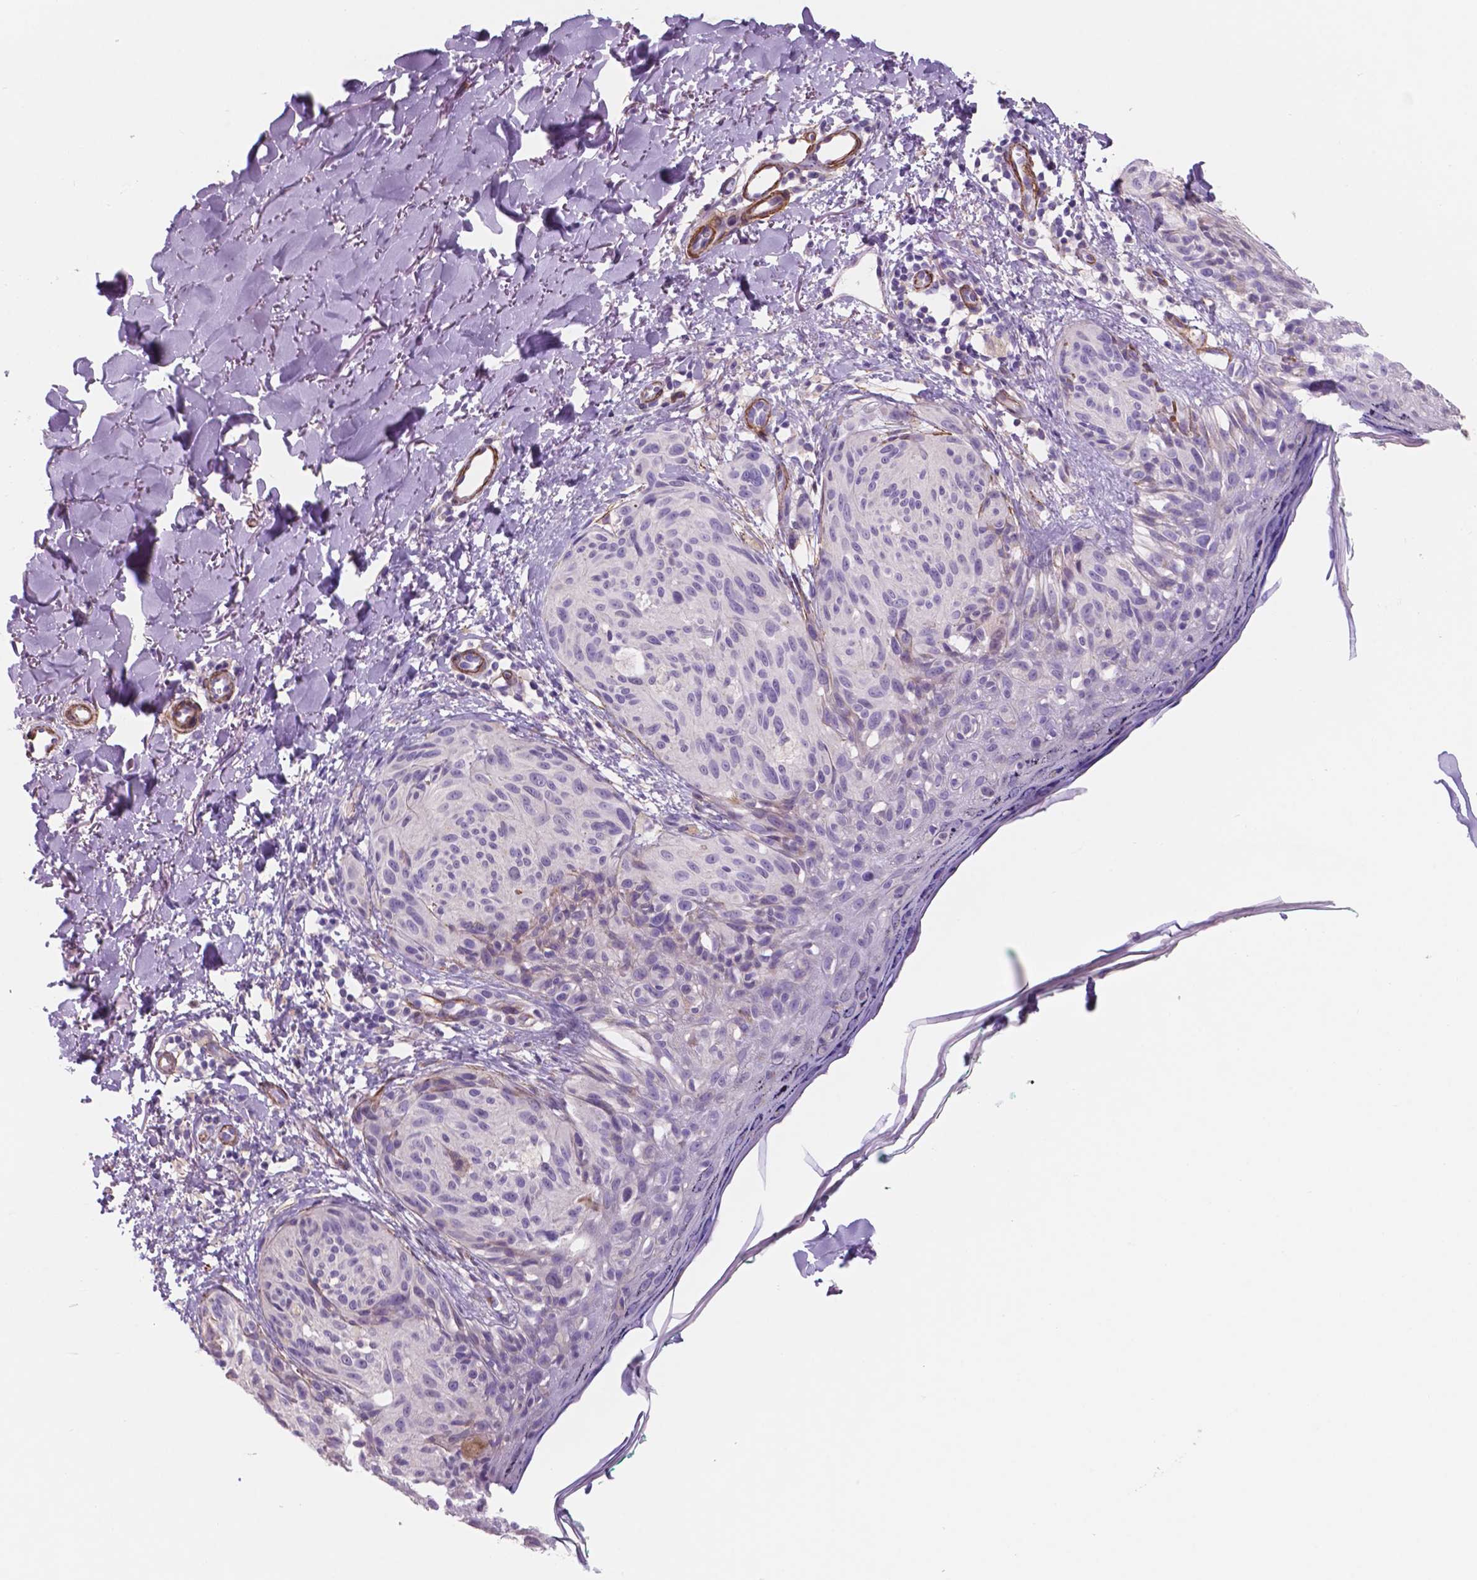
{"staining": {"intensity": "negative", "quantity": "none", "location": "none"}, "tissue": "melanoma", "cell_type": "Tumor cells", "image_type": "cancer", "snomed": [{"axis": "morphology", "description": "Malignant melanoma, NOS"}, {"axis": "topography", "description": "Skin"}], "caption": "Melanoma was stained to show a protein in brown. There is no significant staining in tumor cells.", "gene": "TOR2A", "patient": {"sex": "female", "age": 87}}